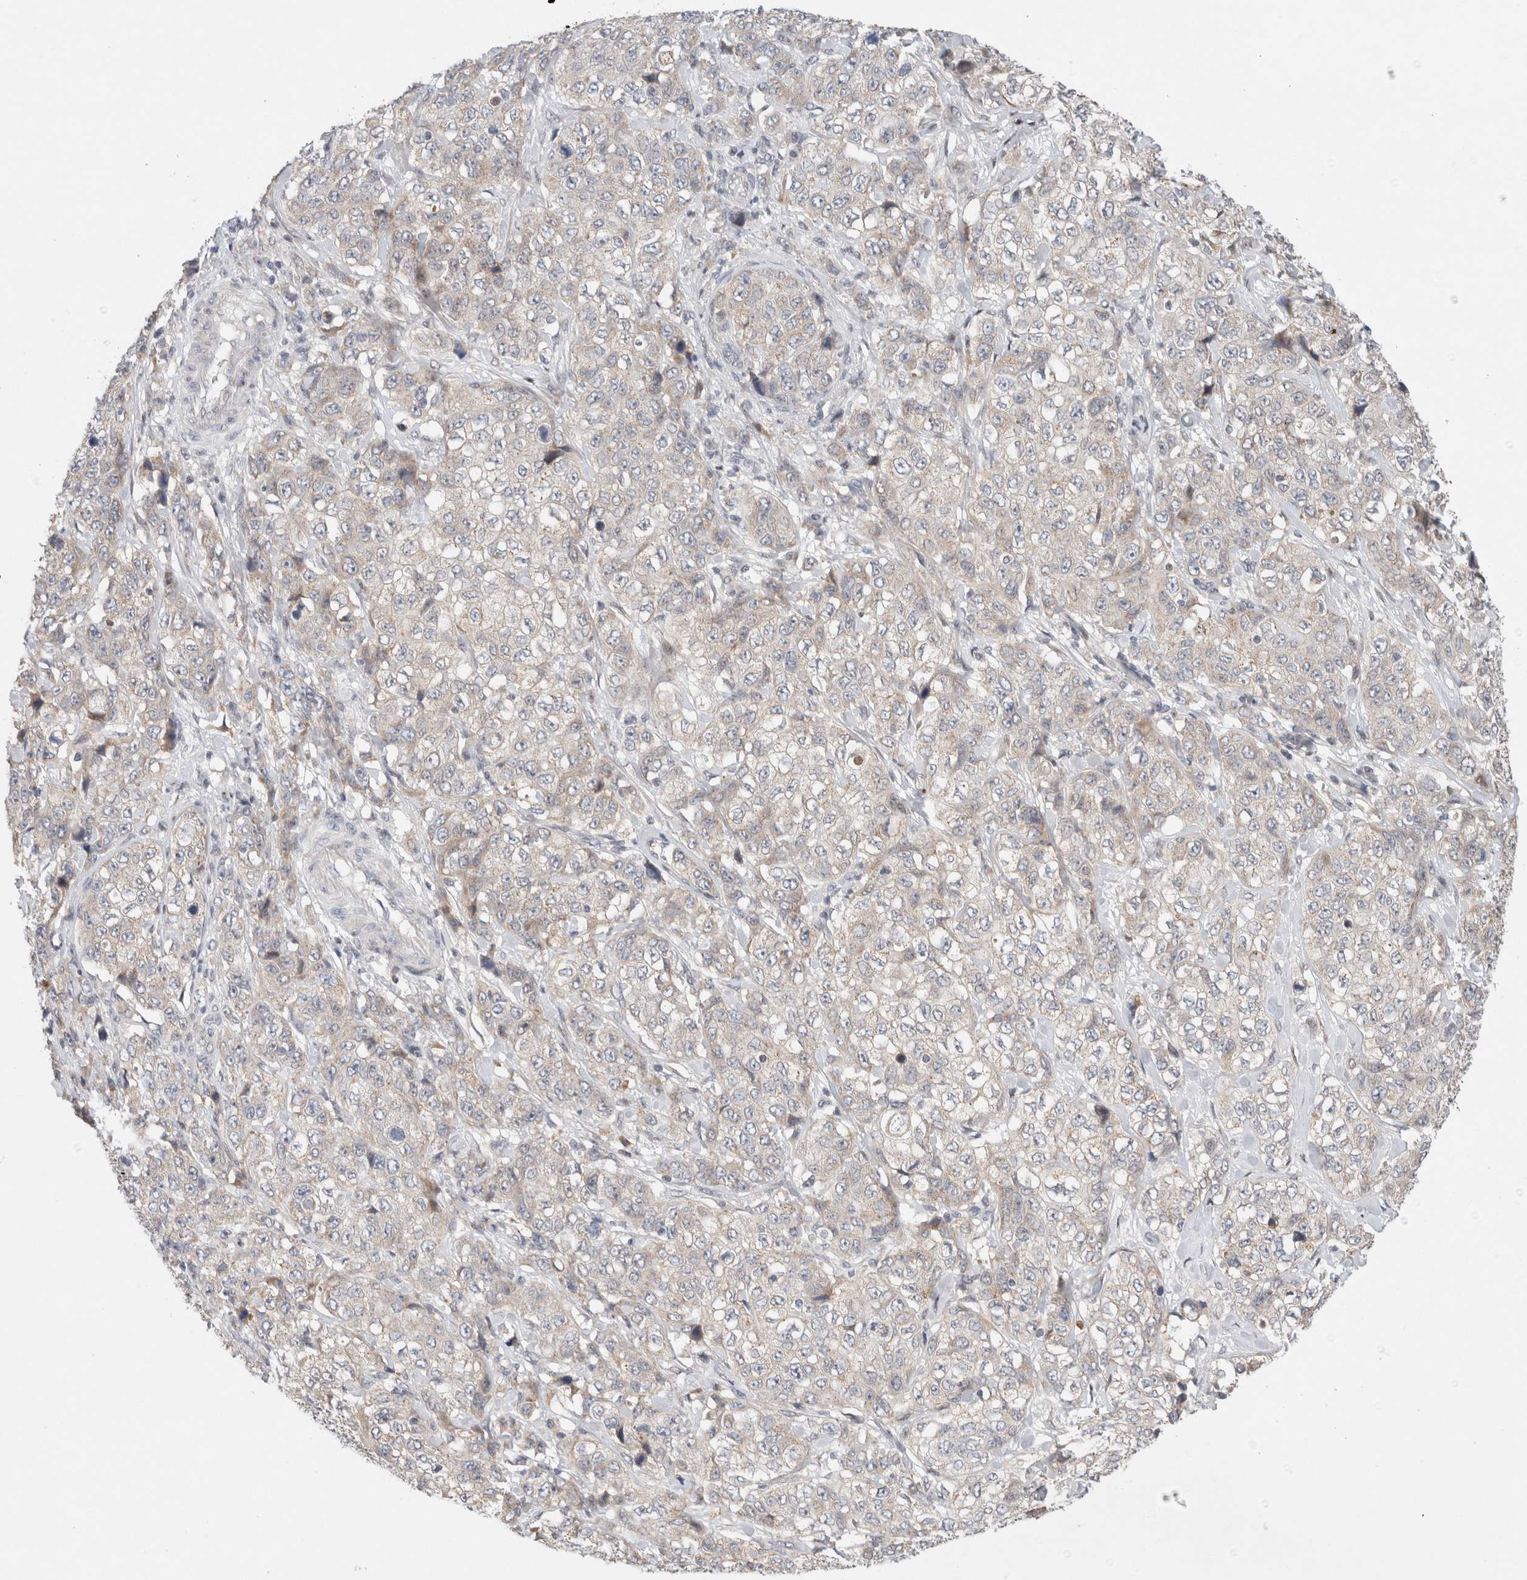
{"staining": {"intensity": "negative", "quantity": "none", "location": "none"}, "tissue": "stomach cancer", "cell_type": "Tumor cells", "image_type": "cancer", "snomed": [{"axis": "morphology", "description": "Adenocarcinoma, NOS"}, {"axis": "topography", "description": "Stomach"}], "caption": "The photomicrograph displays no staining of tumor cells in stomach cancer (adenocarcinoma).", "gene": "ERI3", "patient": {"sex": "male", "age": 48}}